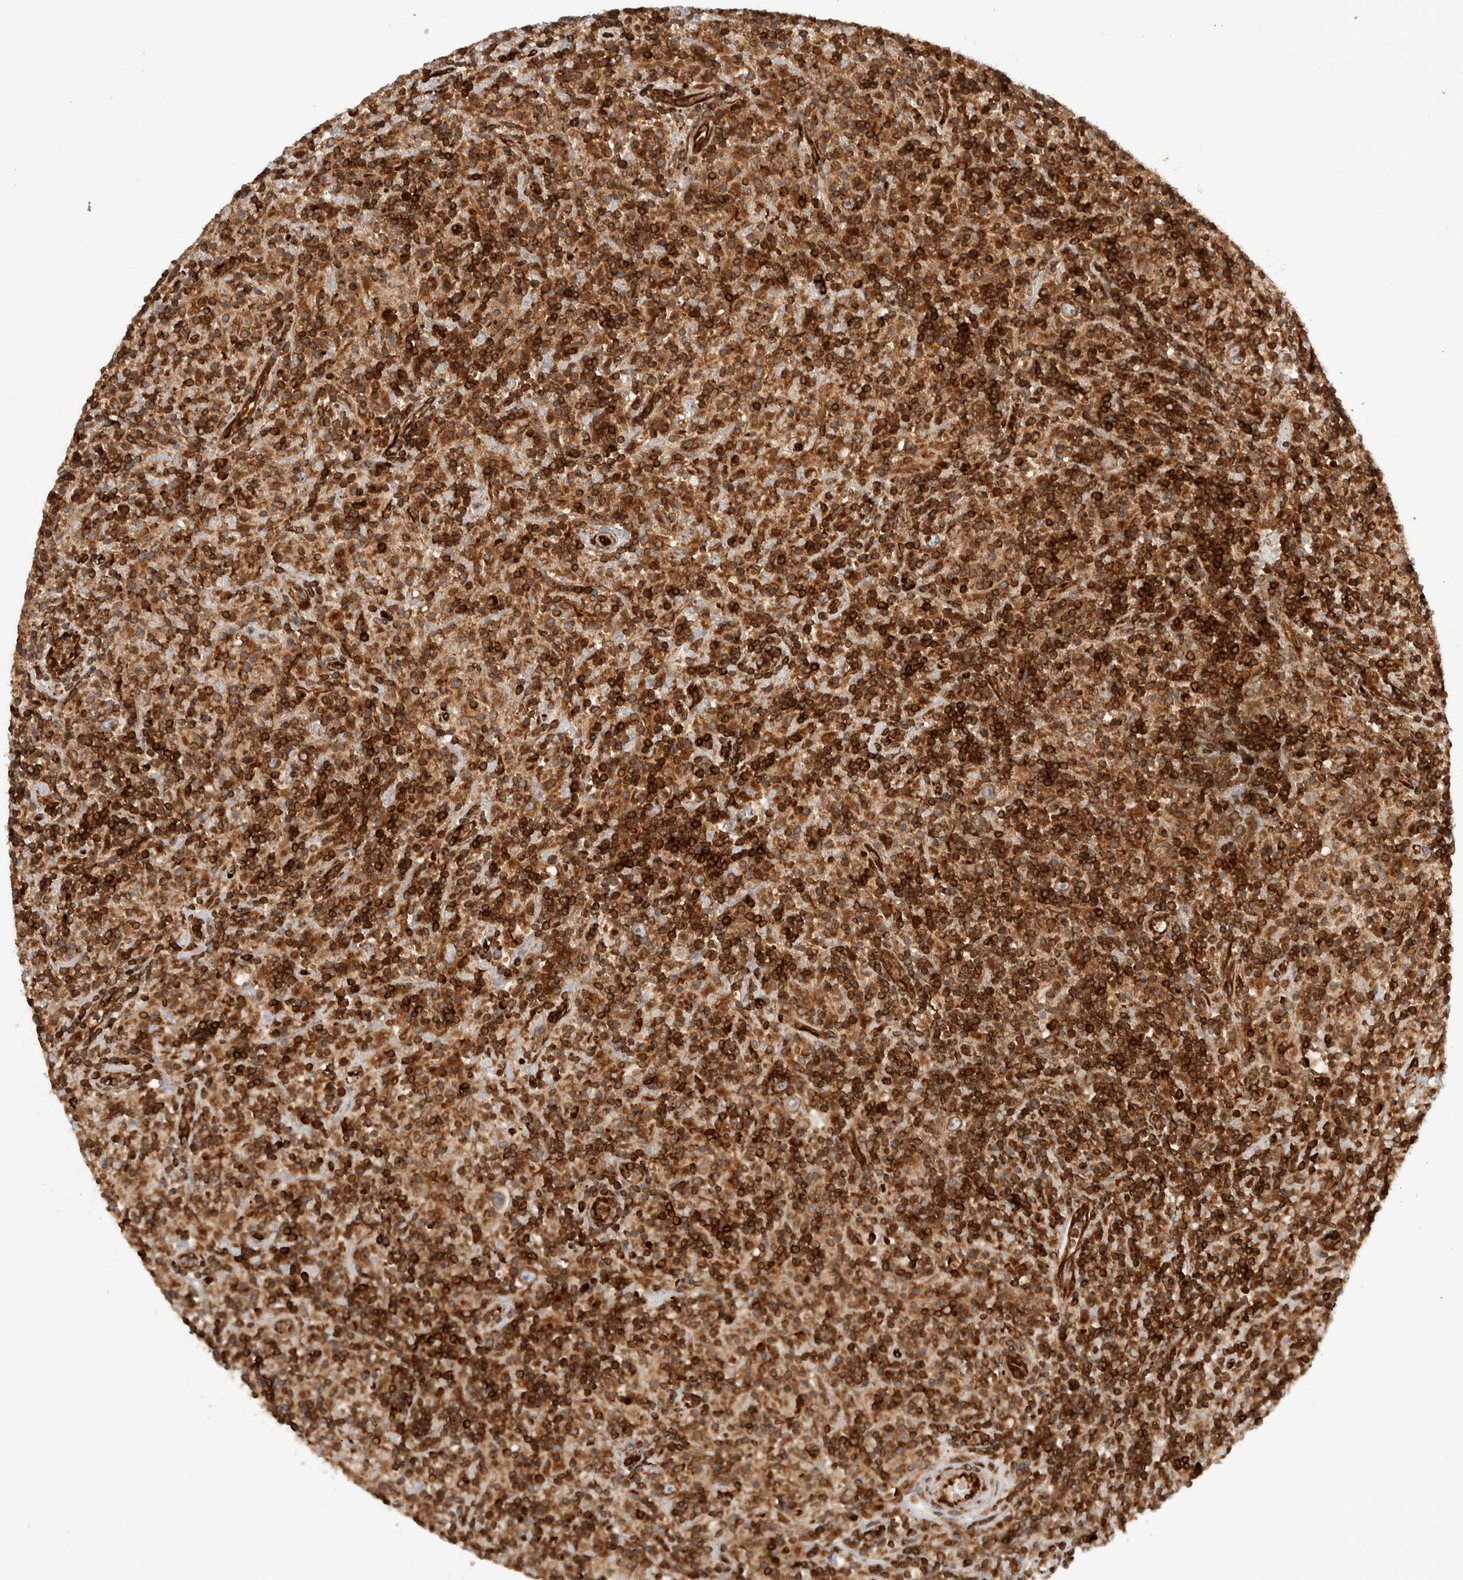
{"staining": {"intensity": "moderate", "quantity": ">75%", "location": "cytoplasmic/membranous"}, "tissue": "lymphoma", "cell_type": "Tumor cells", "image_type": "cancer", "snomed": [{"axis": "morphology", "description": "Hodgkin's disease, NOS"}, {"axis": "topography", "description": "Lymph node"}], "caption": "This histopathology image shows immunohistochemistry (IHC) staining of human lymphoma, with medium moderate cytoplasmic/membranous staining in about >75% of tumor cells.", "gene": "HLA-E", "patient": {"sex": "male", "age": 70}}